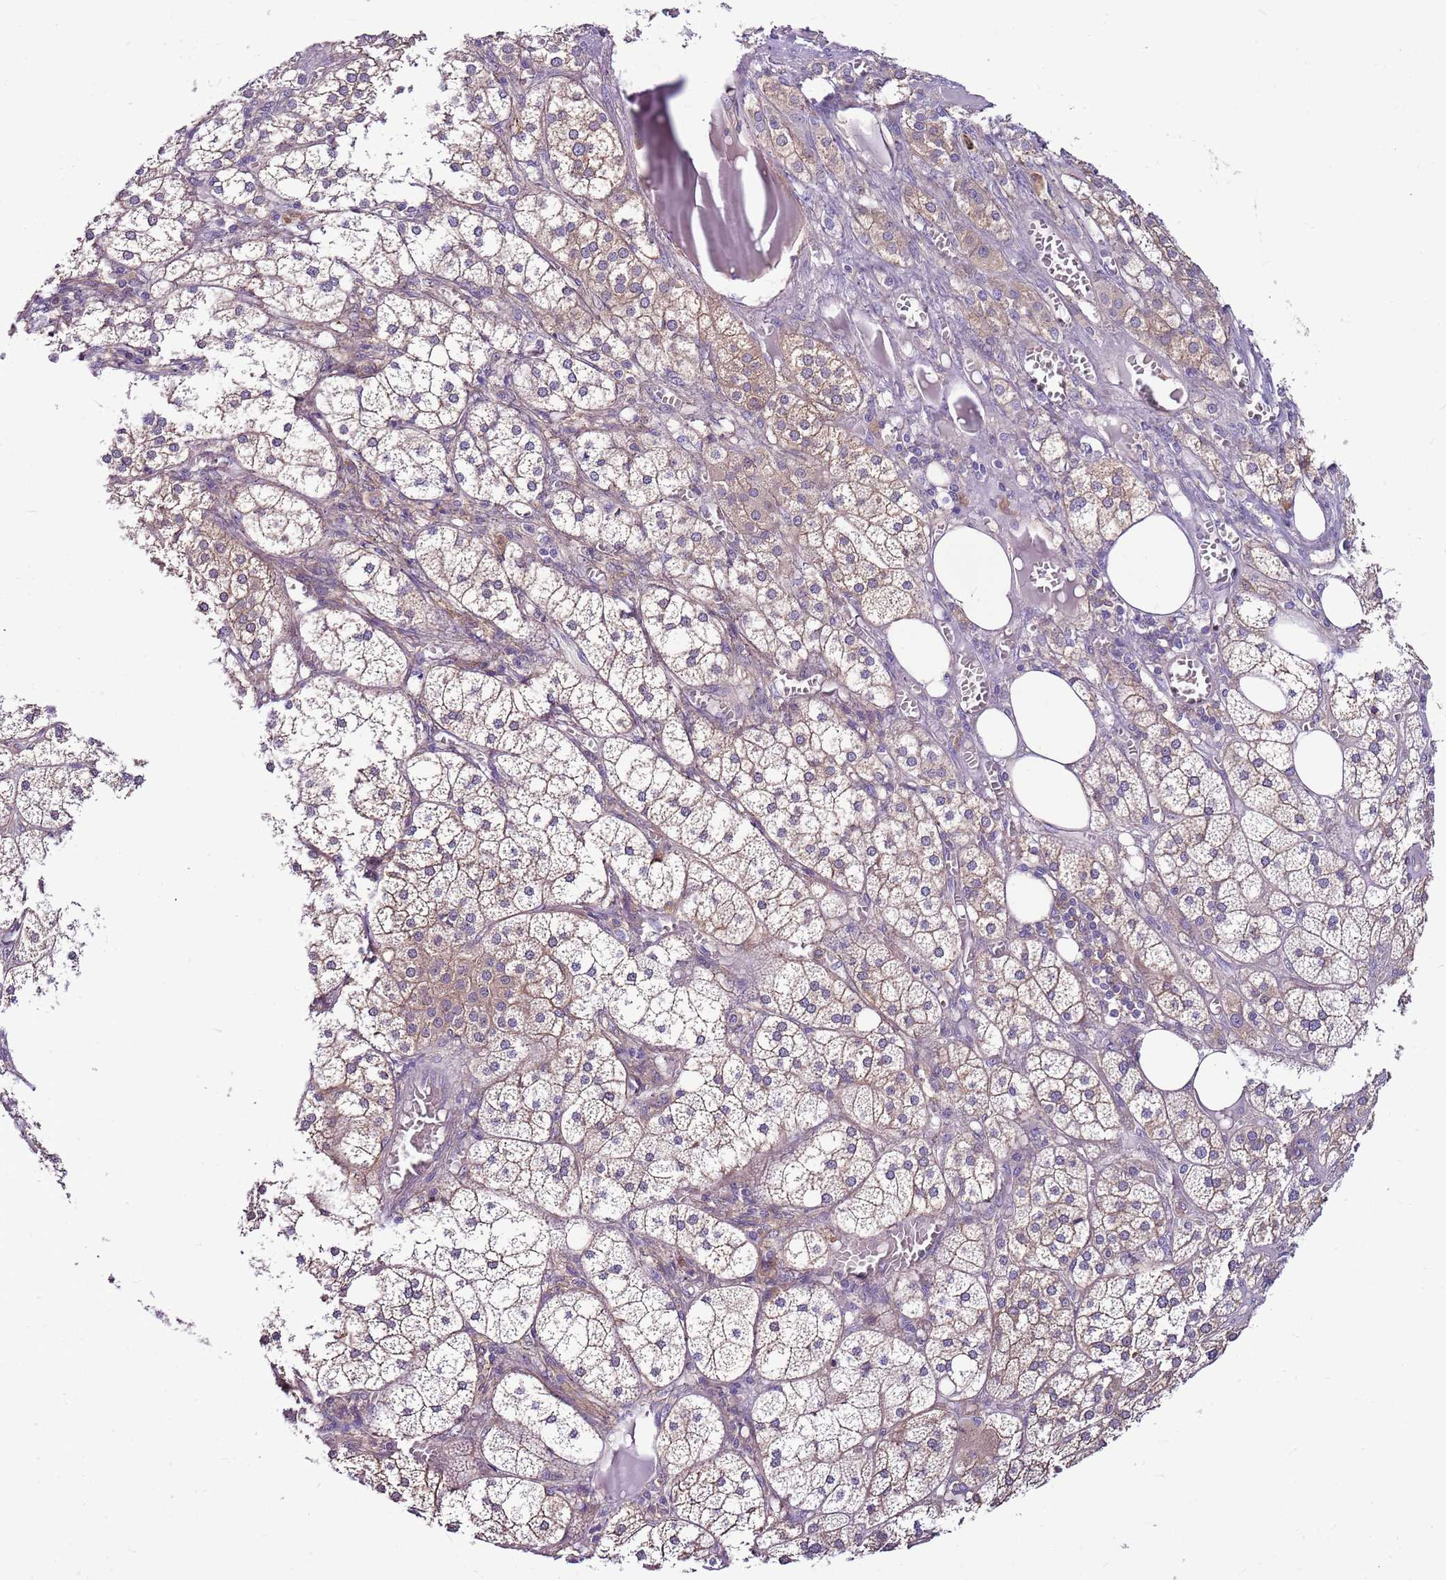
{"staining": {"intensity": "strong", "quantity": "<25%", "location": "cytoplasmic/membranous"}, "tissue": "adrenal gland", "cell_type": "Glandular cells", "image_type": "normal", "snomed": [{"axis": "morphology", "description": "Normal tissue, NOS"}, {"axis": "topography", "description": "Adrenal gland"}], "caption": "Immunohistochemical staining of normal human adrenal gland demonstrates strong cytoplasmic/membranous protein positivity in about <25% of glandular cells. The protein of interest is shown in brown color, while the nuclei are stained blue.", "gene": "ATXN2L", "patient": {"sex": "female", "age": 61}}